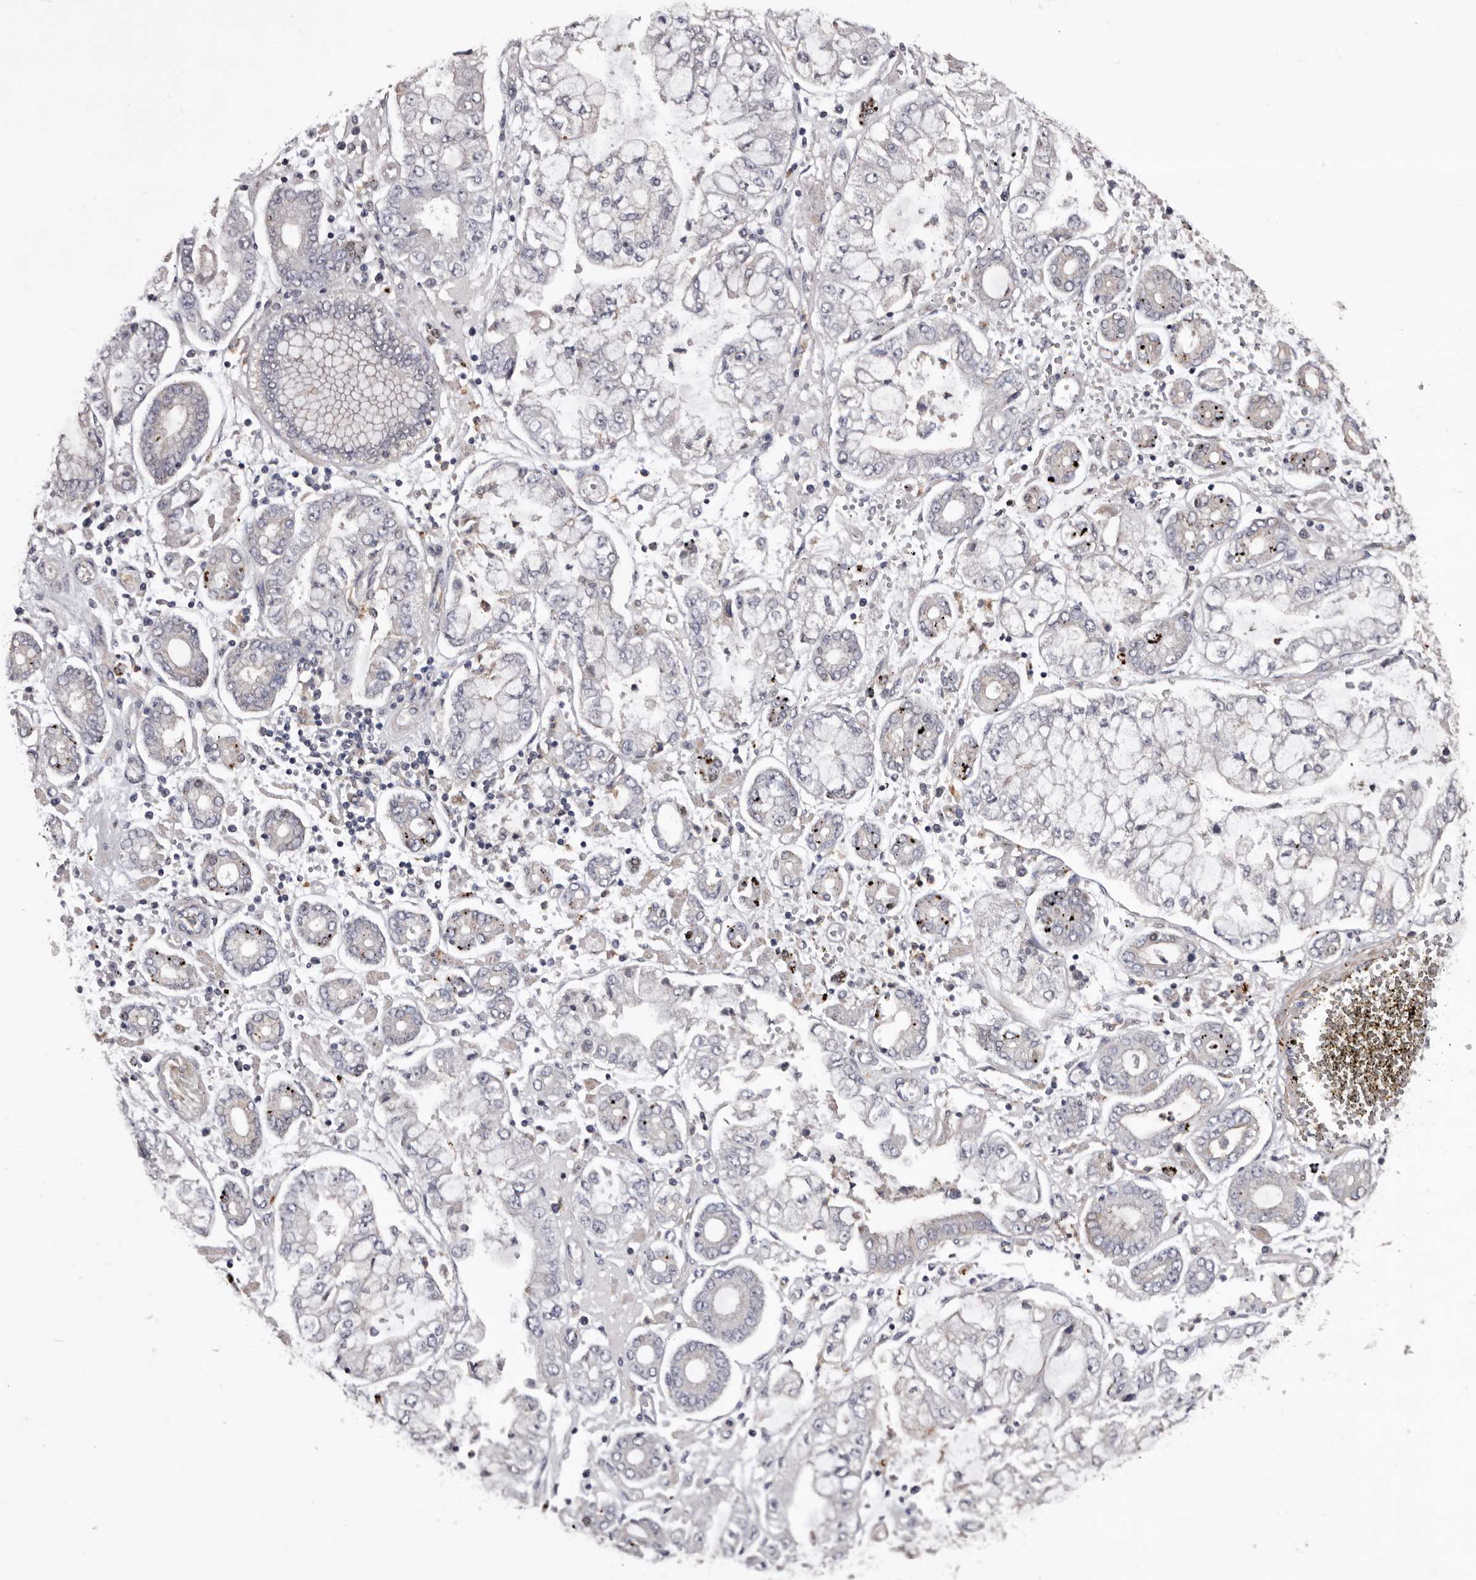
{"staining": {"intensity": "weak", "quantity": "<25%", "location": "cytoplasmic/membranous"}, "tissue": "stomach cancer", "cell_type": "Tumor cells", "image_type": "cancer", "snomed": [{"axis": "morphology", "description": "Adenocarcinoma, NOS"}, {"axis": "topography", "description": "Stomach"}], "caption": "Human adenocarcinoma (stomach) stained for a protein using IHC exhibits no positivity in tumor cells.", "gene": "SLC10A4", "patient": {"sex": "male", "age": 76}}